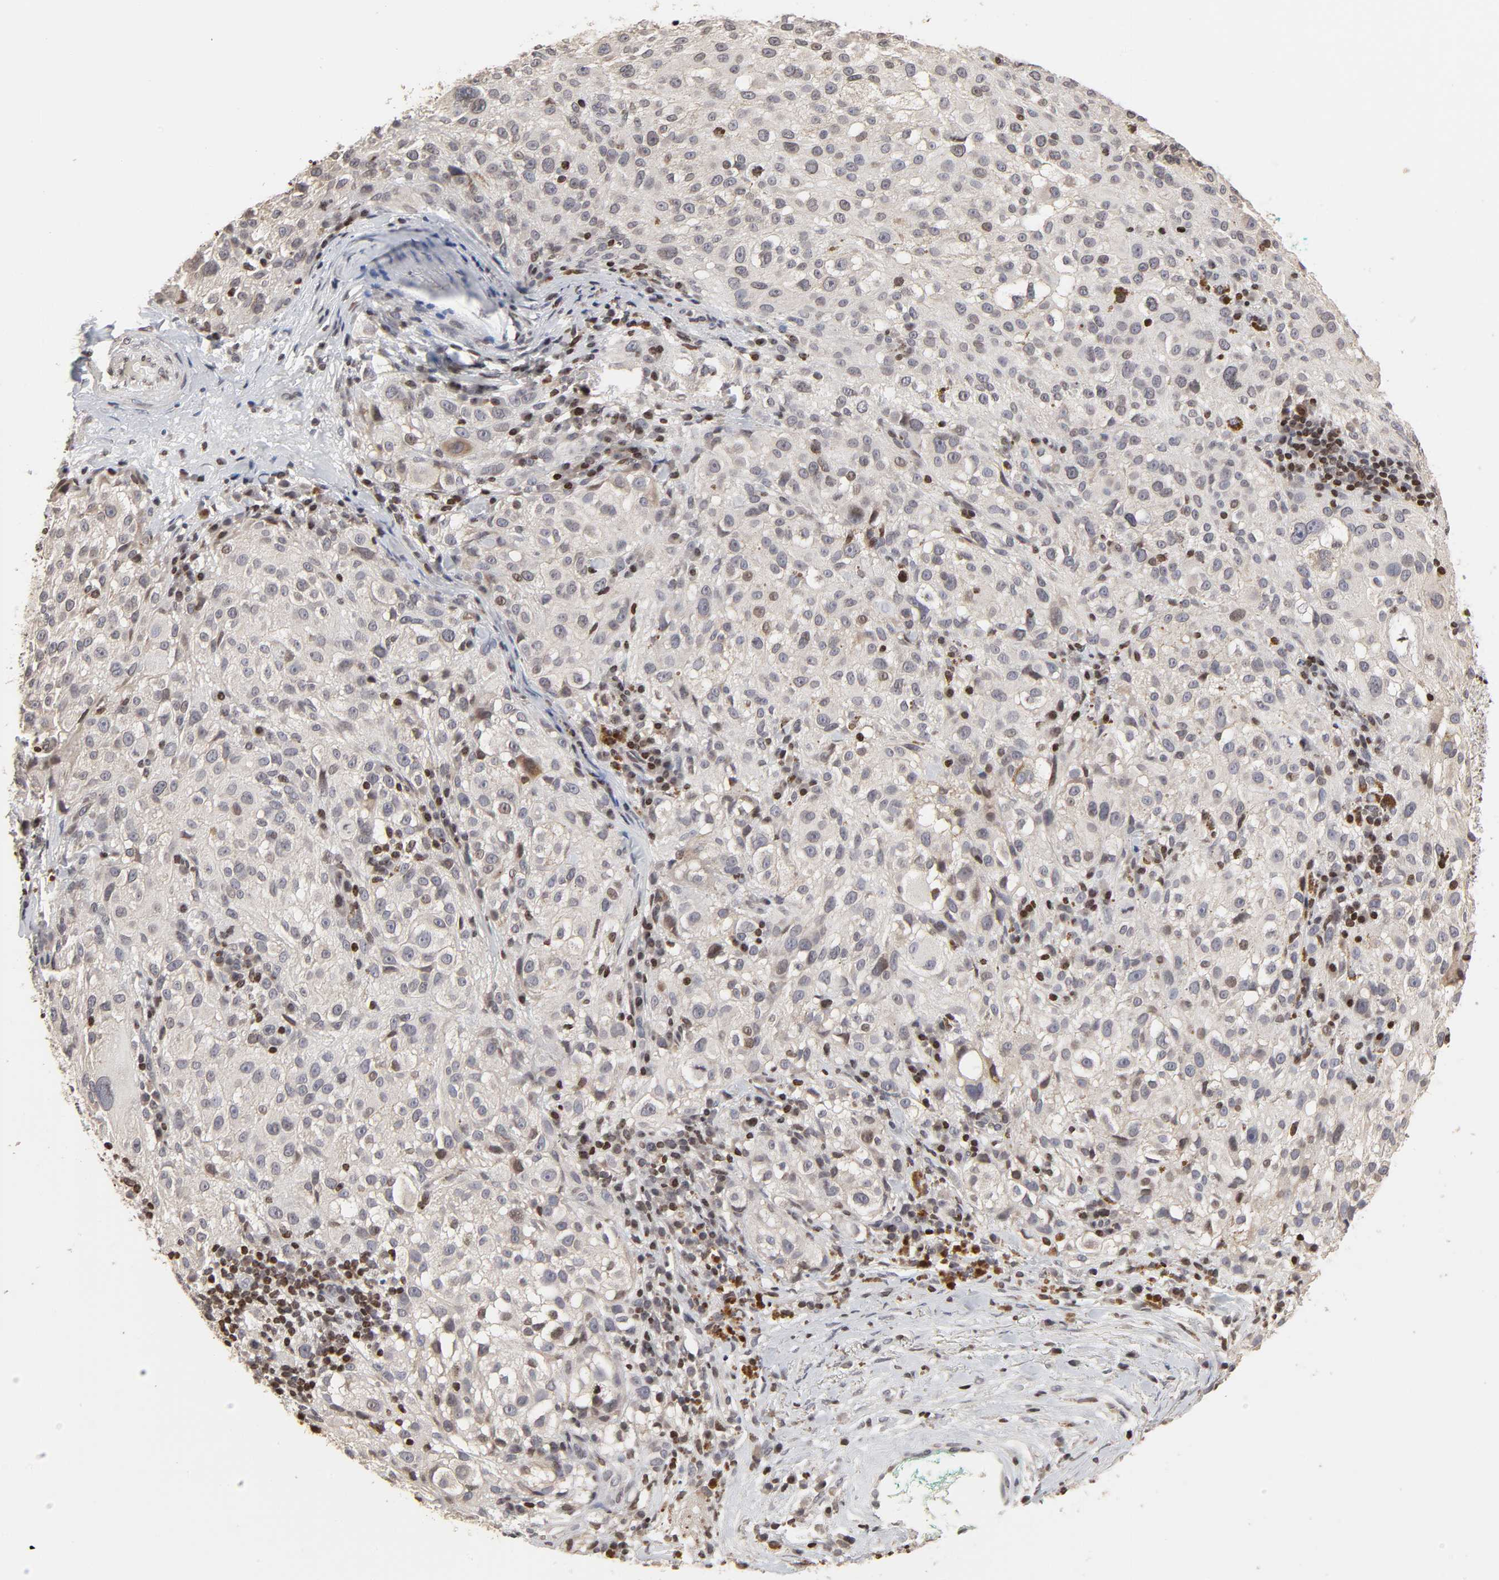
{"staining": {"intensity": "negative", "quantity": "none", "location": "none"}, "tissue": "melanoma", "cell_type": "Tumor cells", "image_type": "cancer", "snomed": [{"axis": "morphology", "description": "Necrosis, NOS"}, {"axis": "morphology", "description": "Malignant melanoma, NOS"}, {"axis": "topography", "description": "Skin"}], "caption": "IHC micrograph of malignant melanoma stained for a protein (brown), which displays no staining in tumor cells. (Immunohistochemistry (ihc), brightfield microscopy, high magnification).", "gene": "ZNF473", "patient": {"sex": "female", "age": 87}}